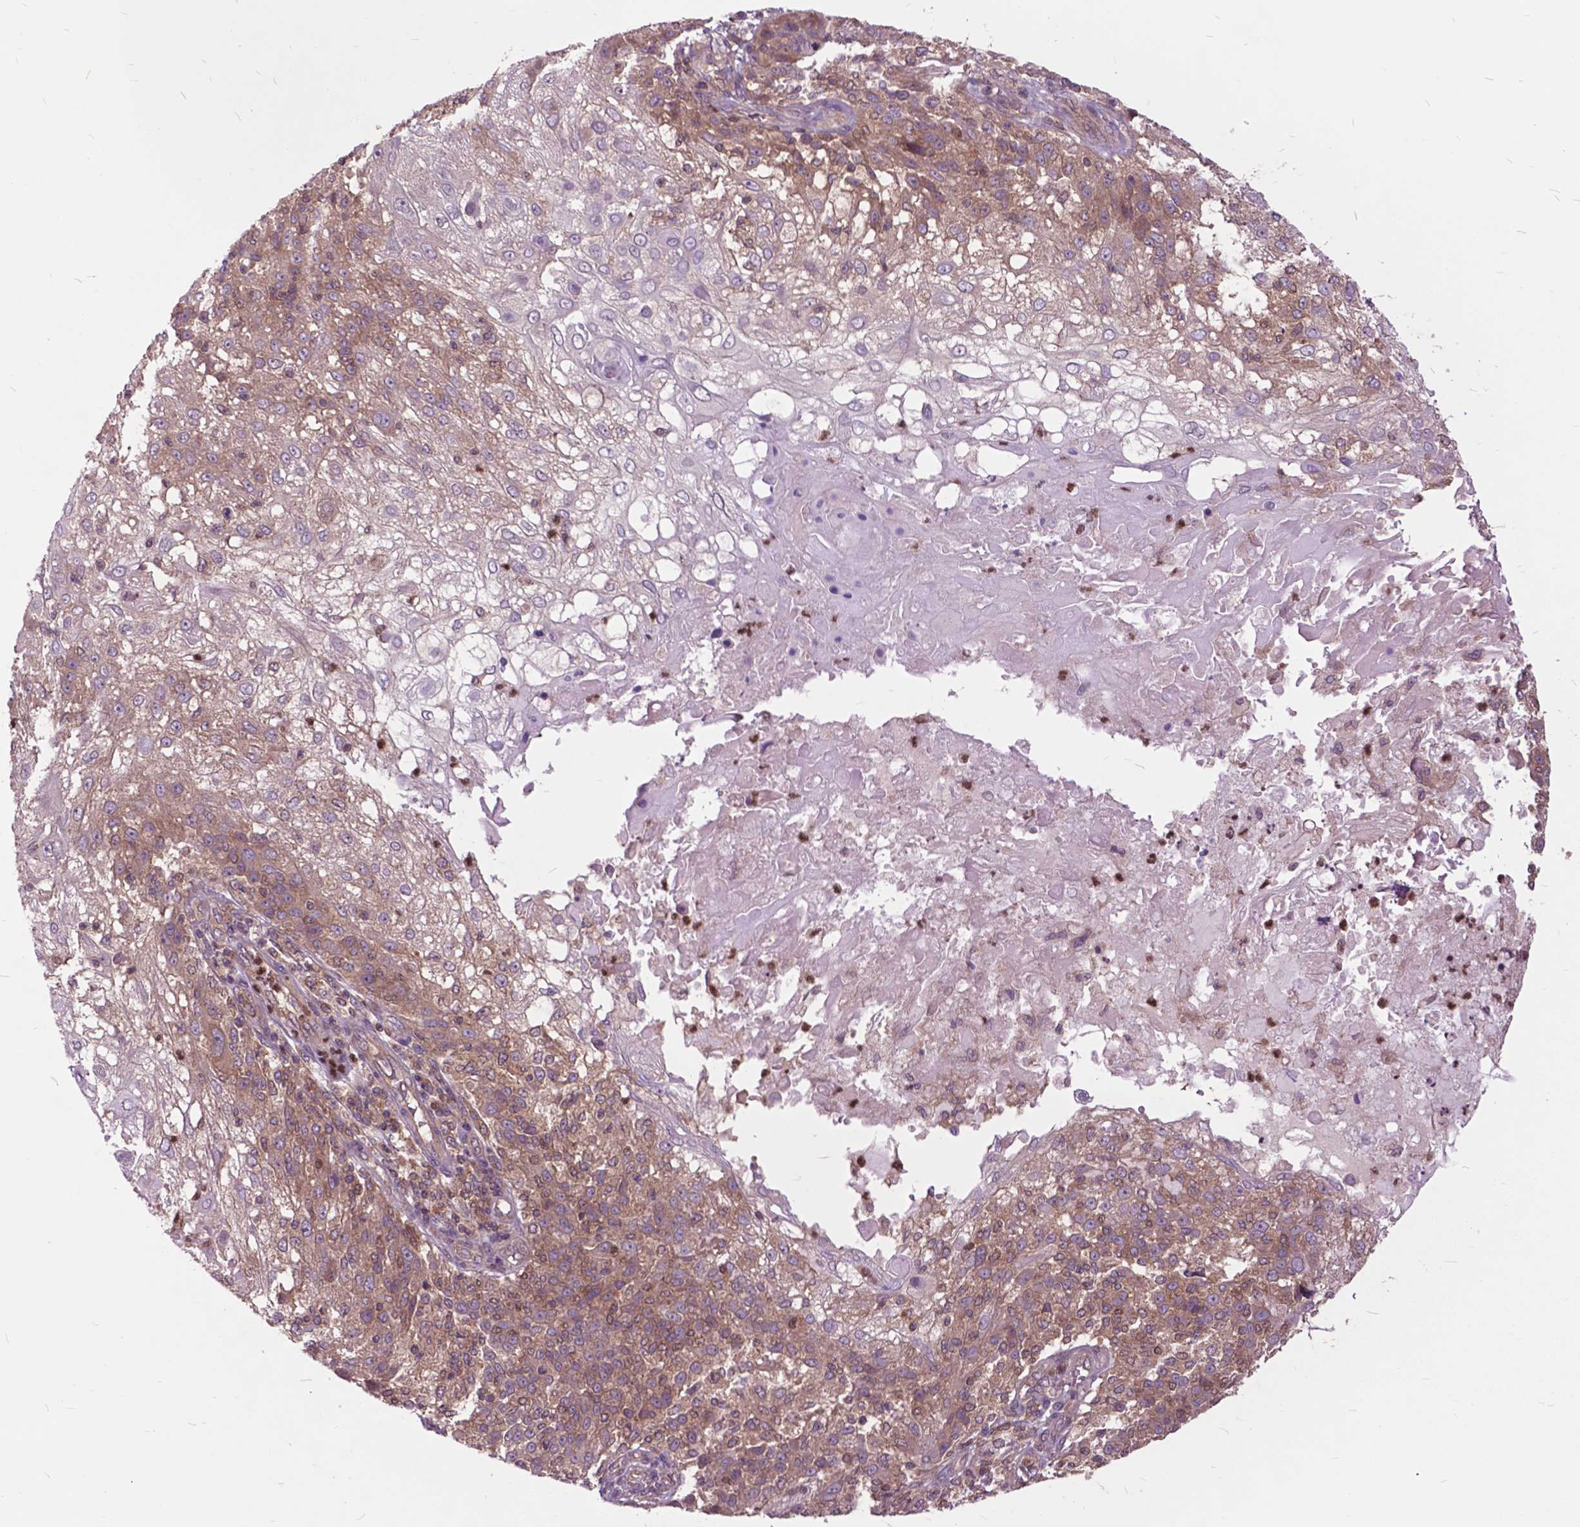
{"staining": {"intensity": "moderate", "quantity": ">75%", "location": "cytoplasmic/membranous"}, "tissue": "skin cancer", "cell_type": "Tumor cells", "image_type": "cancer", "snomed": [{"axis": "morphology", "description": "Normal tissue, NOS"}, {"axis": "morphology", "description": "Squamous cell carcinoma, NOS"}, {"axis": "topography", "description": "Skin"}], "caption": "A high-resolution photomicrograph shows immunohistochemistry (IHC) staining of skin squamous cell carcinoma, which reveals moderate cytoplasmic/membranous expression in about >75% of tumor cells.", "gene": "ARAF", "patient": {"sex": "female", "age": 83}}